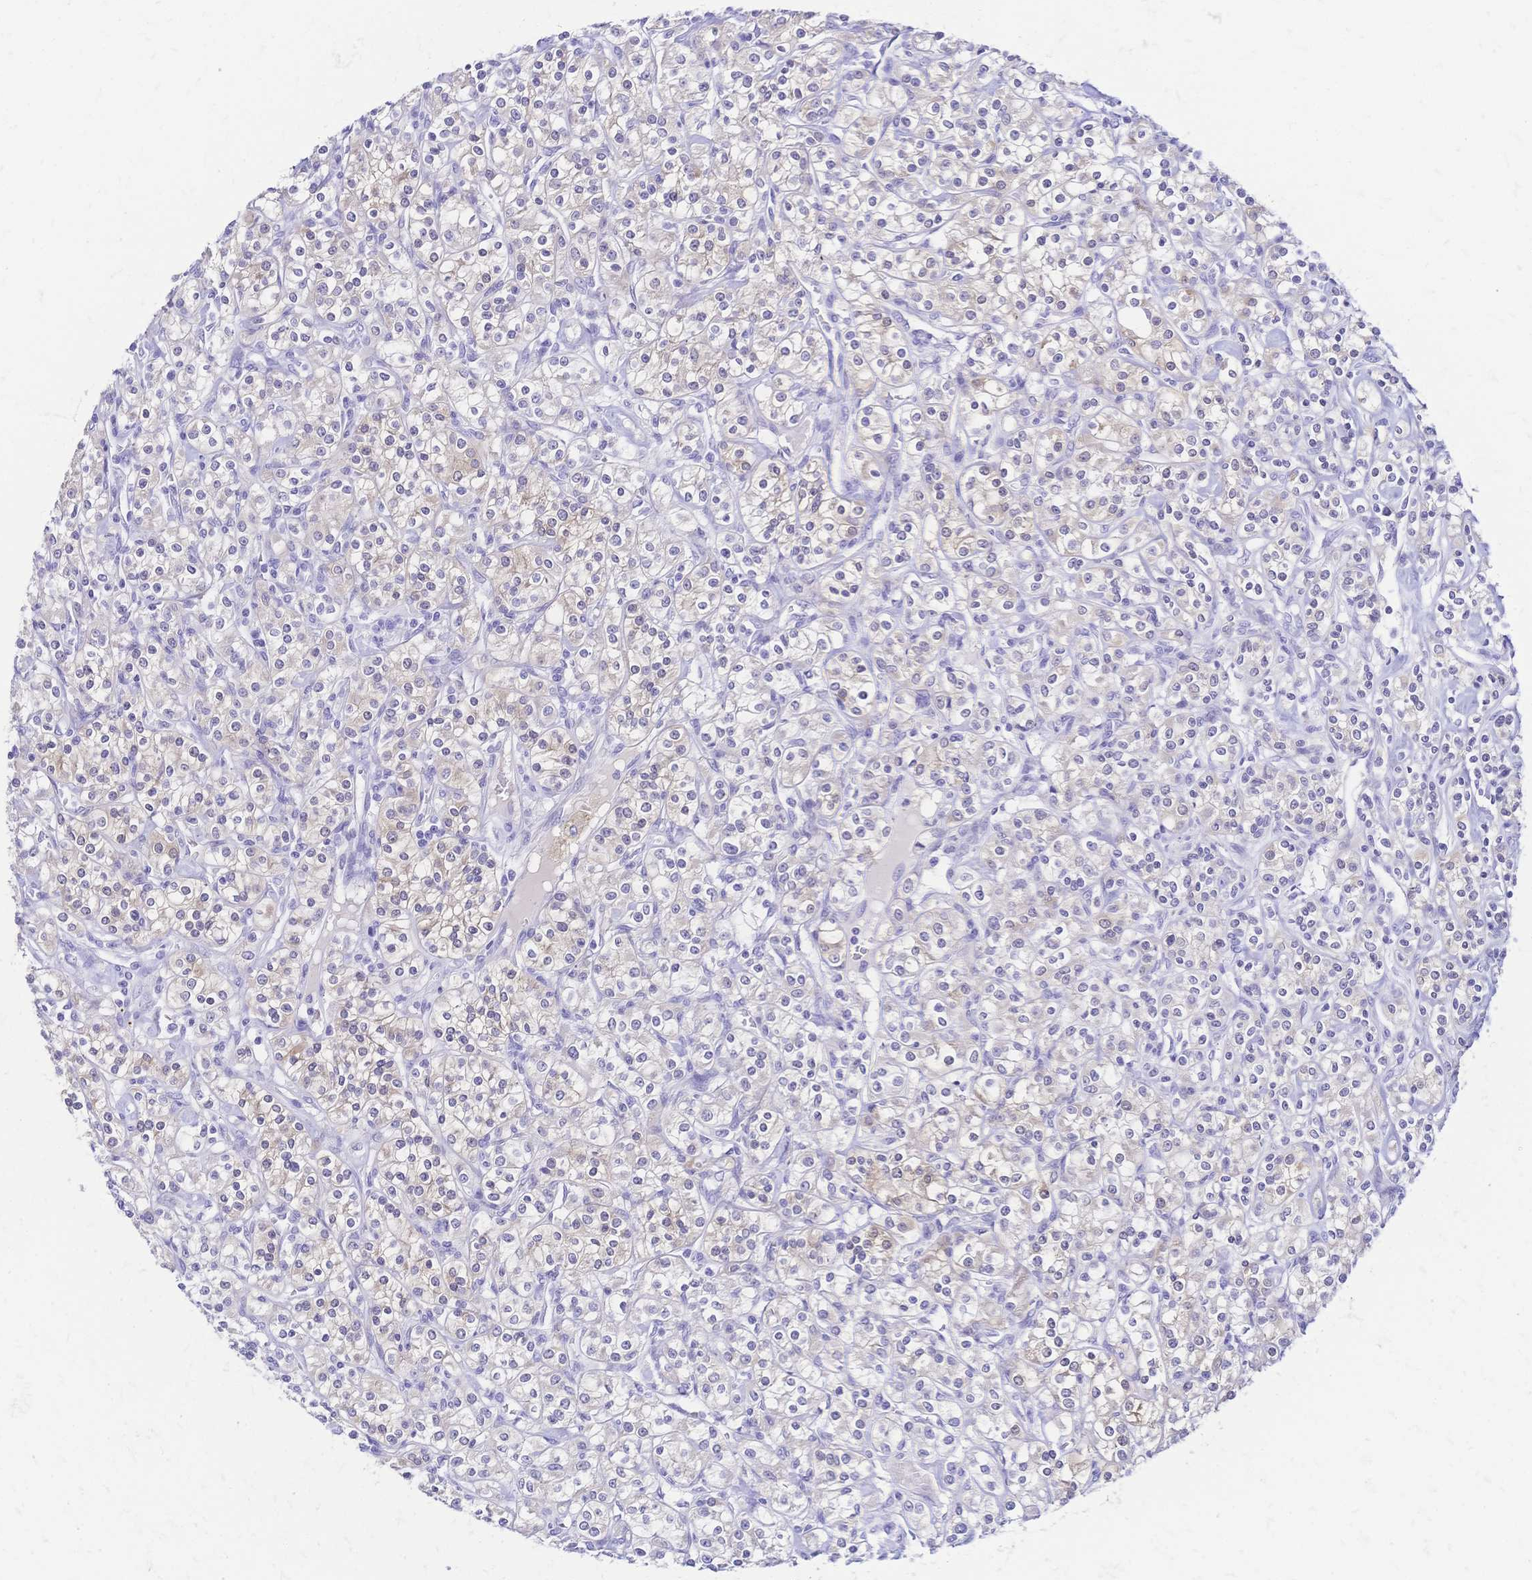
{"staining": {"intensity": "negative", "quantity": "none", "location": "none"}, "tissue": "renal cancer", "cell_type": "Tumor cells", "image_type": "cancer", "snomed": [{"axis": "morphology", "description": "Adenocarcinoma, NOS"}, {"axis": "topography", "description": "Kidney"}], "caption": "This is an immunohistochemistry (IHC) image of human renal adenocarcinoma. There is no positivity in tumor cells.", "gene": "GRB7", "patient": {"sex": "male", "age": 77}}